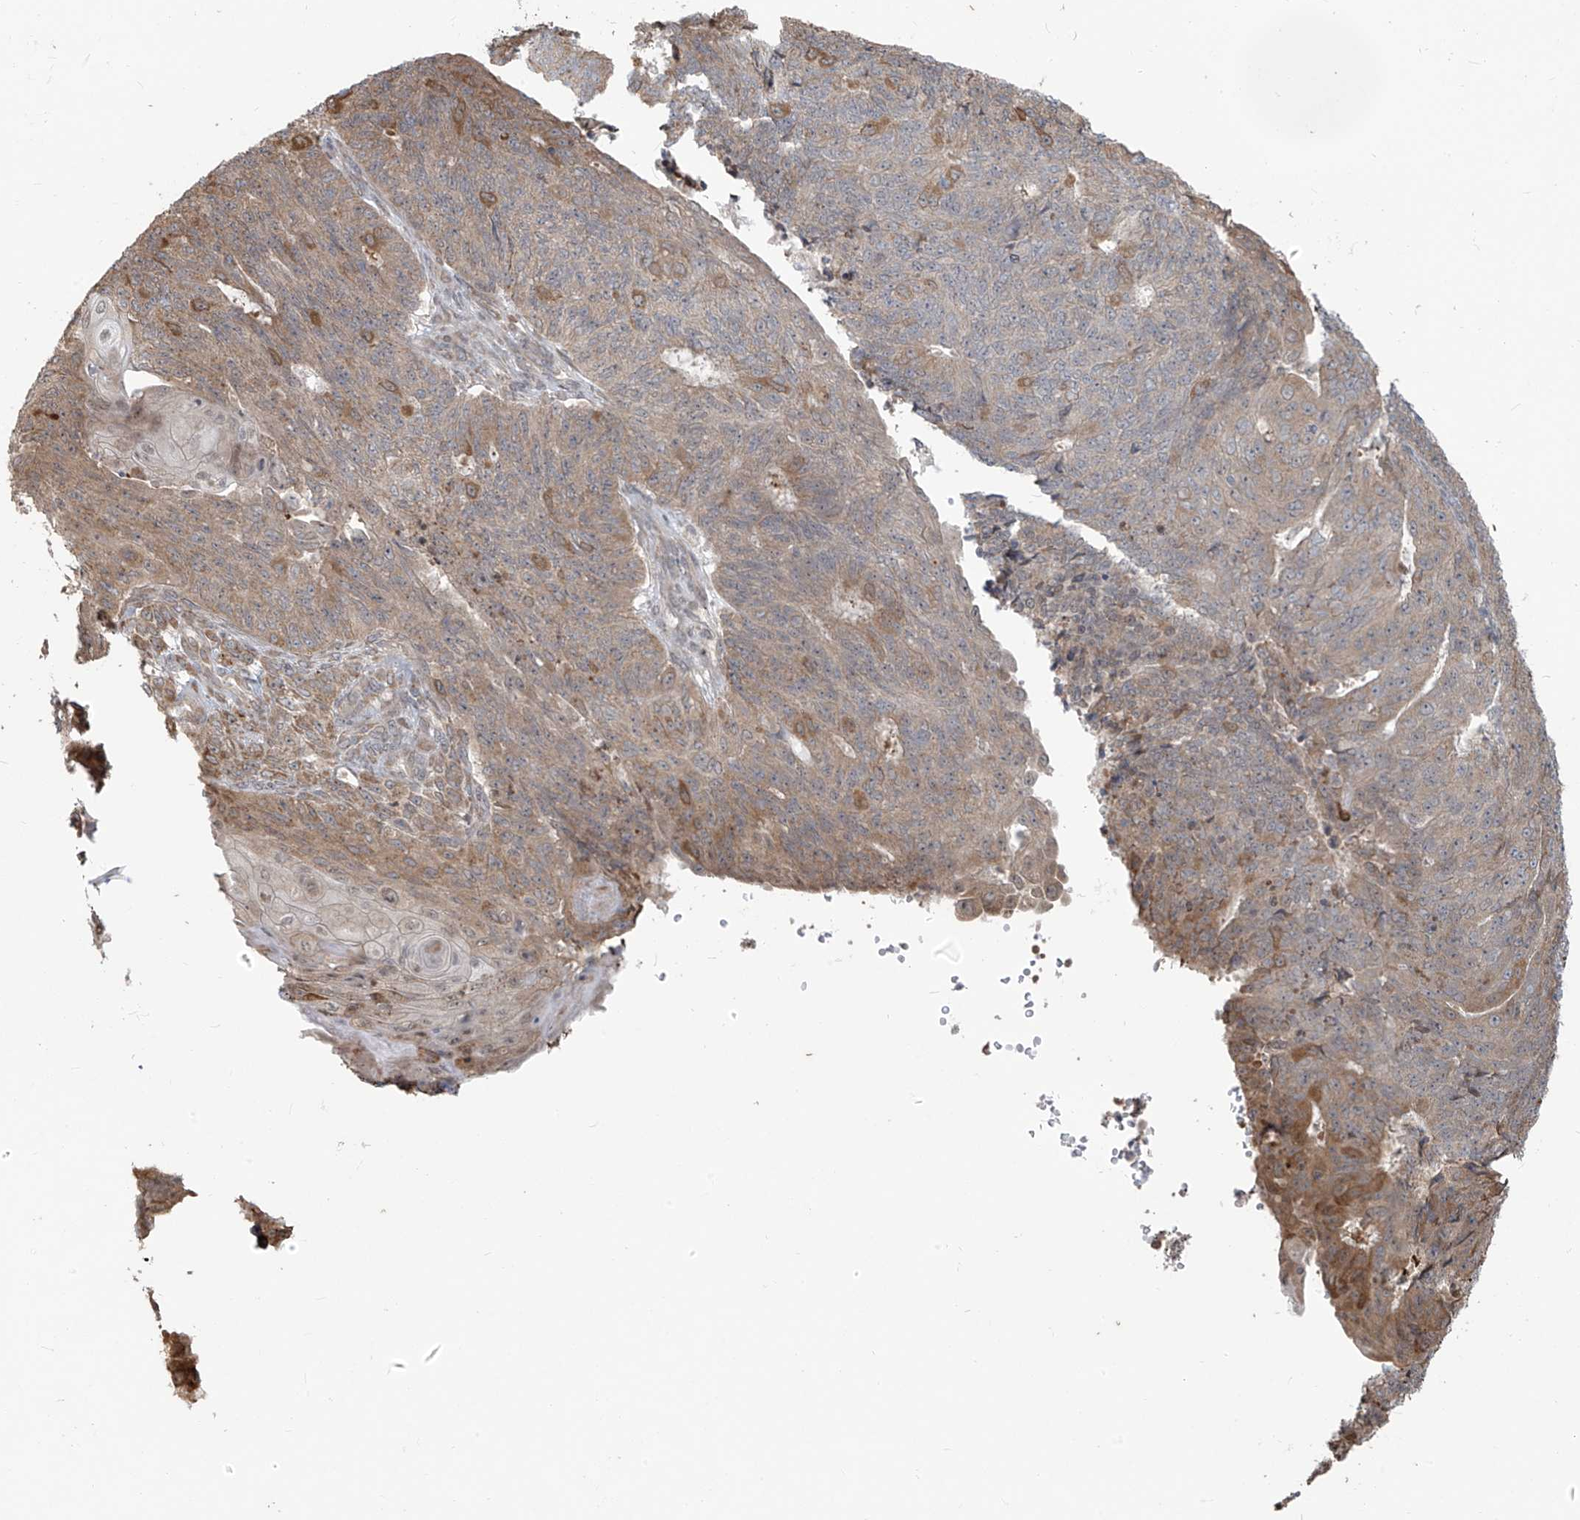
{"staining": {"intensity": "weak", "quantity": ">75%", "location": "cytoplasmic/membranous"}, "tissue": "endometrial cancer", "cell_type": "Tumor cells", "image_type": "cancer", "snomed": [{"axis": "morphology", "description": "Adenocarcinoma, NOS"}, {"axis": "topography", "description": "Endometrium"}], "caption": "The immunohistochemical stain labels weak cytoplasmic/membranous staining in tumor cells of adenocarcinoma (endometrial) tissue. (Brightfield microscopy of DAB IHC at high magnification).", "gene": "PLEKHM3", "patient": {"sex": "female", "age": 32}}